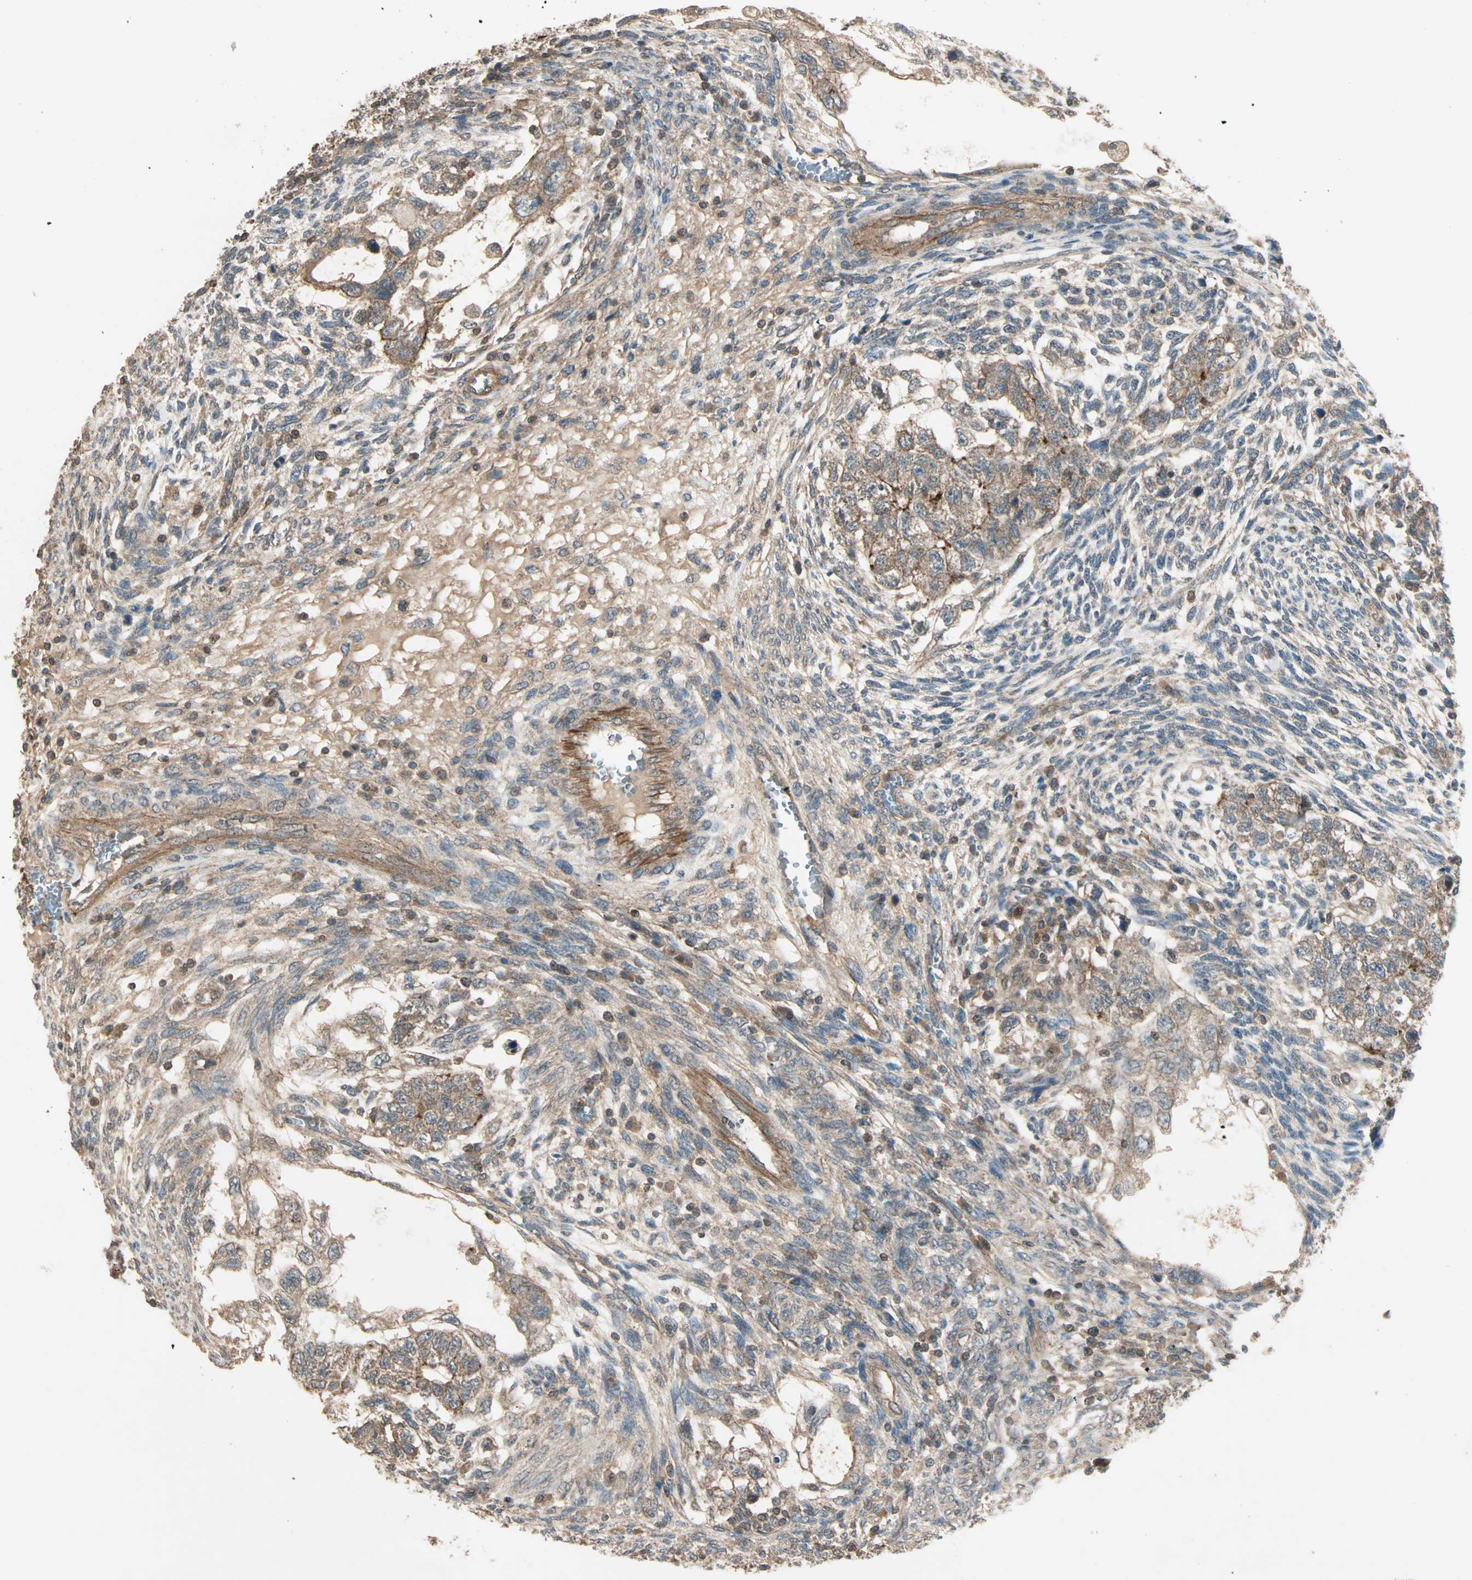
{"staining": {"intensity": "moderate", "quantity": ">75%", "location": "cytoplasmic/membranous"}, "tissue": "testis cancer", "cell_type": "Tumor cells", "image_type": "cancer", "snomed": [{"axis": "morphology", "description": "Normal tissue, NOS"}, {"axis": "morphology", "description": "Carcinoma, Embryonal, NOS"}, {"axis": "topography", "description": "Testis"}], "caption": "This image exhibits immunohistochemistry staining of testis embryonal carcinoma, with medium moderate cytoplasmic/membranous expression in about >75% of tumor cells.", "gene": "MAP3K21", "patient": {"sex": "male", "age": 36}}